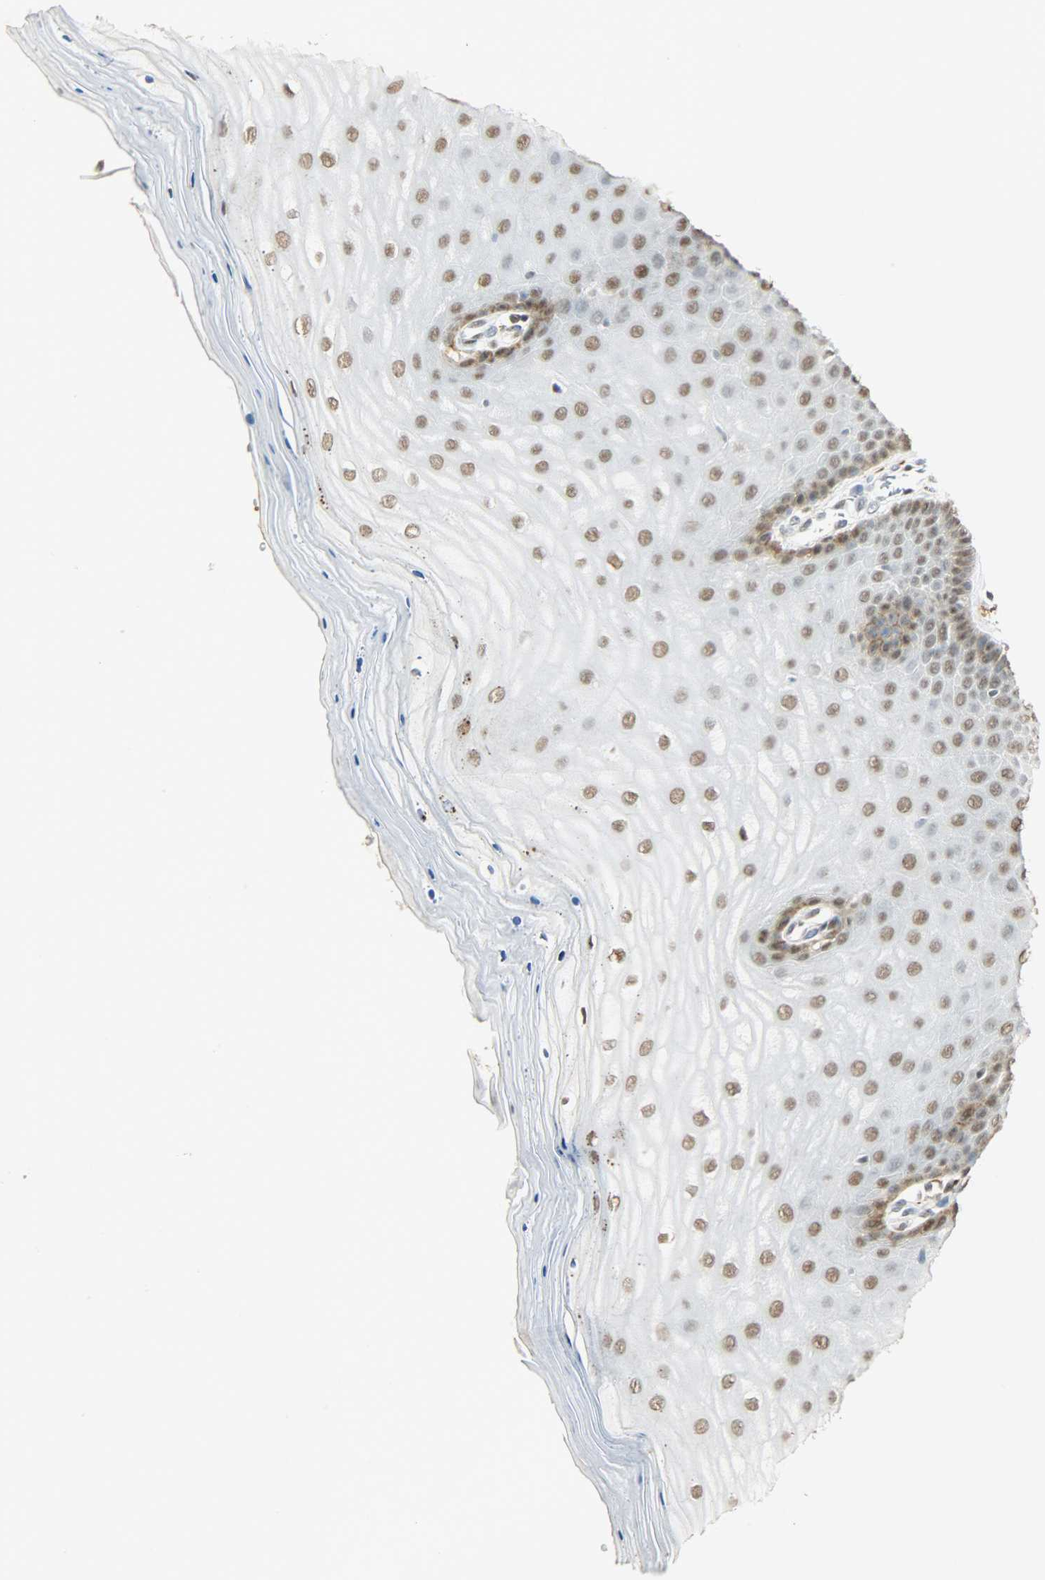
{"staining": {"intensity": "moderate", "quantity": ">75%", "location": "nuclear"}, "tissue": "cervix", "cell_type": "Glandular cells", "image_type": "normal", "snomed": [{"axis": "morphology", "description": "Normal tissue, NOS"}, {"axis": "topography", "description": "Cervix"}], "caption": "Human cervix stained with a brown dye exhibits moderate nuclear positive positivity in about >75% of glandular cells.", "gene": "NGFR", "patient": {"sex": "female", "age": 55}}